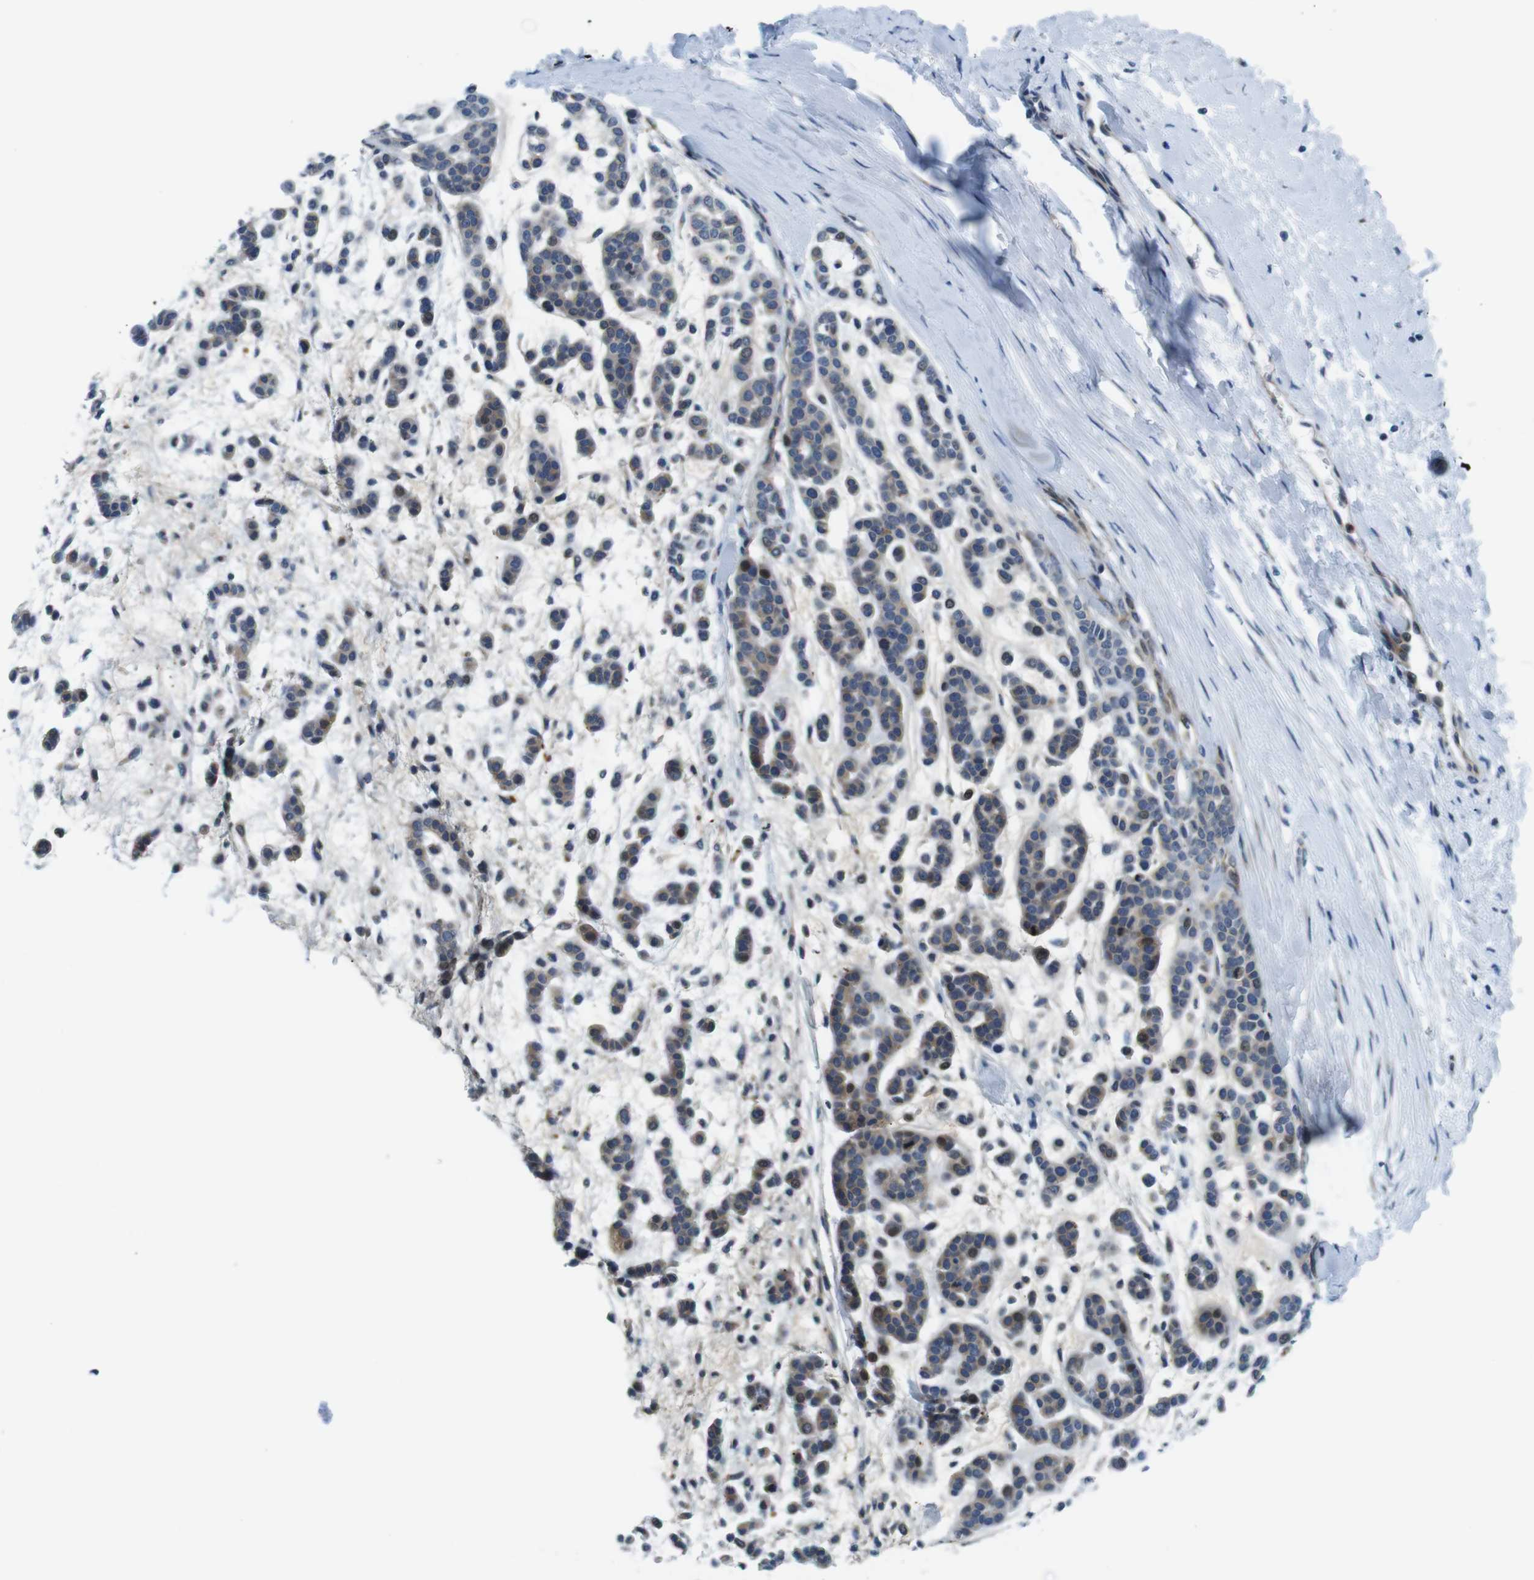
{"staining": {"intensity": "moderate", "quantity": "25%-75%", "location": "cytoplasmic/membranous"}, "tissue": "head and neck cancer", "cell_type": "Tumor cells", "image_type": "cancer", "snomed": [{"axis": "morphology", "description": "Adenocarcinoma, NOS"}, {"axis": "morphology", "description": "Adenoma, NOS"}, {"axis": "topography", "description": "Head-Neck"}], "caption": "Human head and neck cancer (adenocarcinoma) stained with a brown dye exhibits moderate cytoplasmic/membranous positive positivity in approximately 25%-75% of tumor cells.", "gene": "ZDHHC3", "patient": {"sex": "female", "age": 55}}